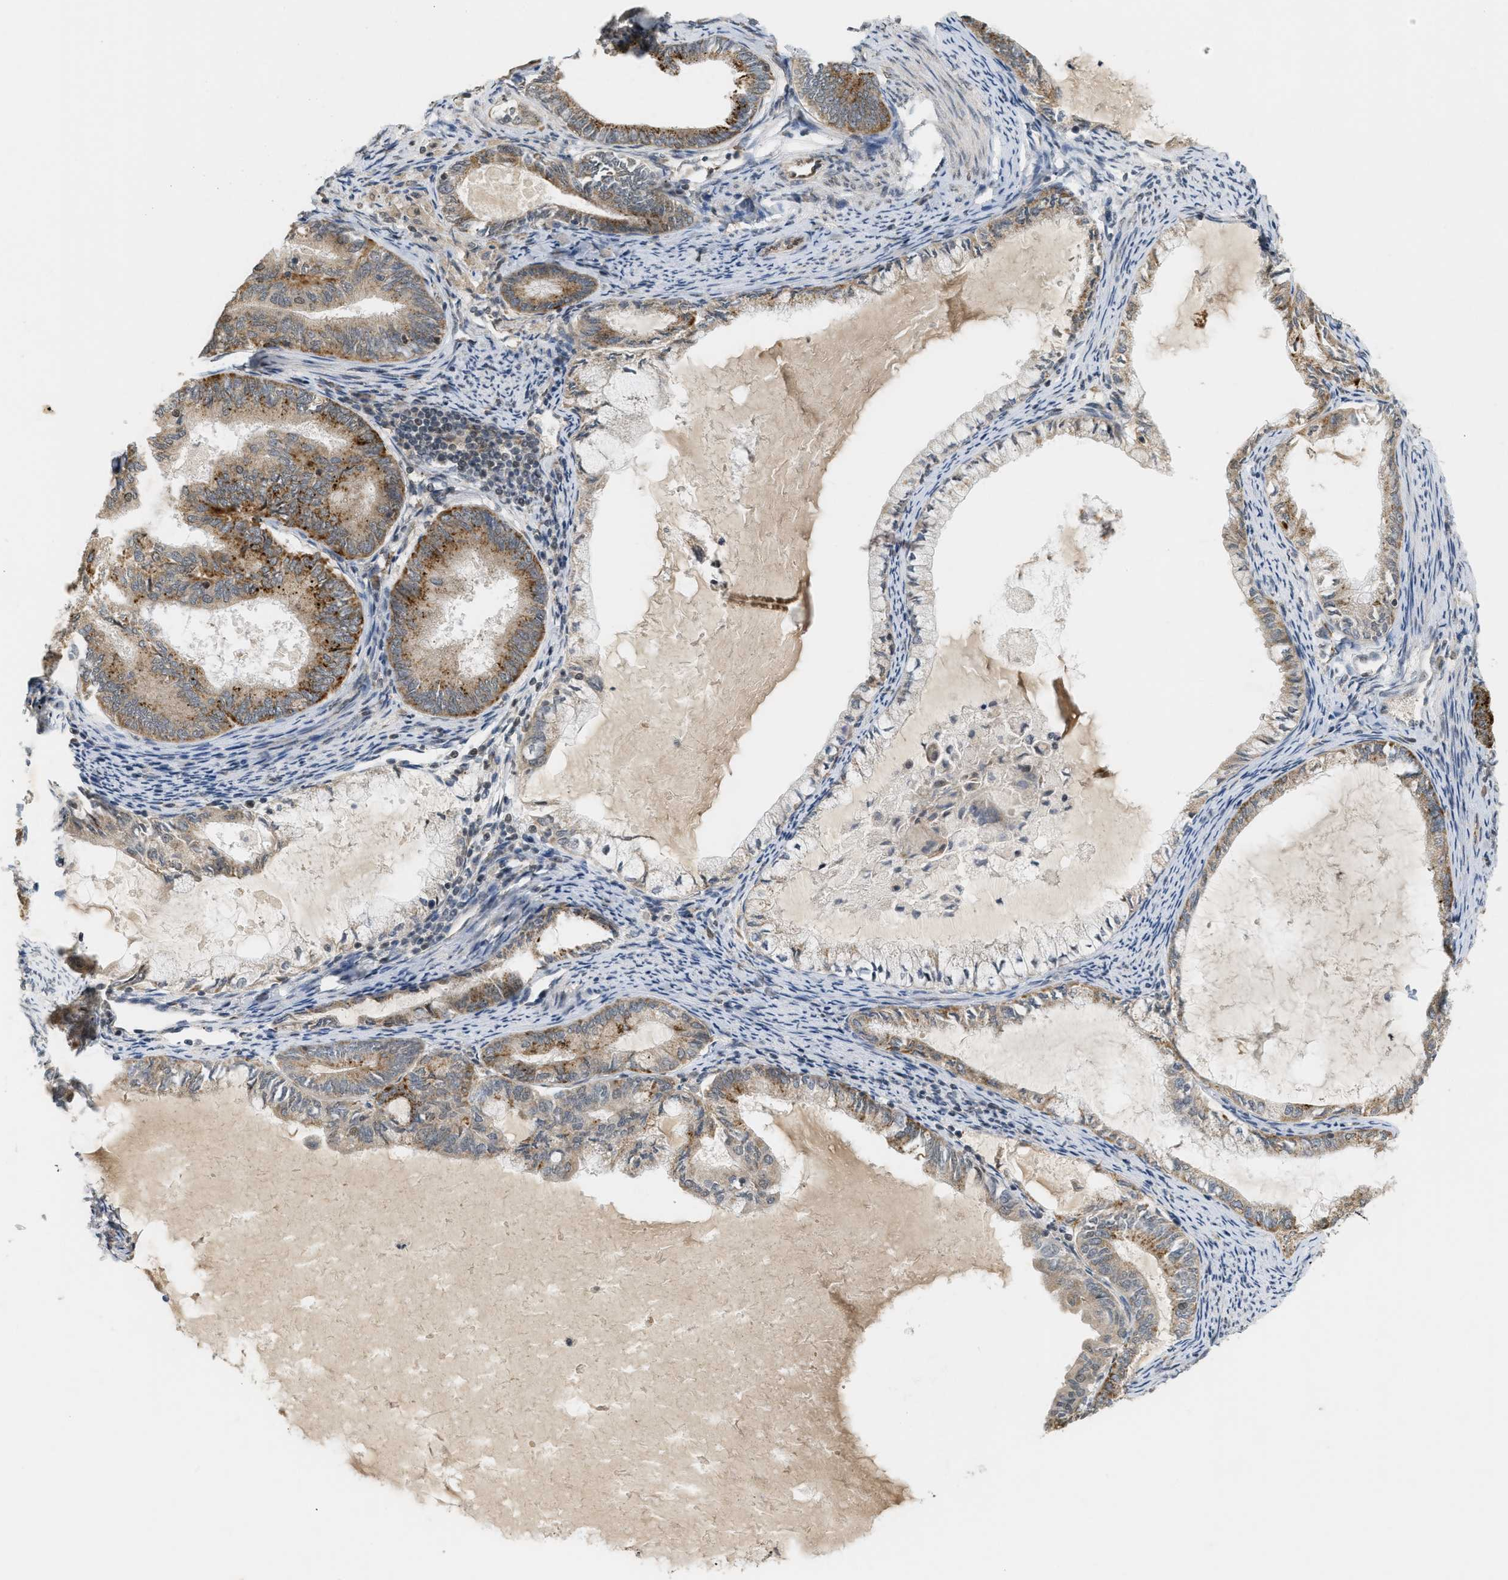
{"staining": {"intensity": "moderate", "quantity": ">75%", "location": "cytoplasmic/membranous"}, "tissue": "endometrial cancer", "cell_type": "Tumor cells", "image_type": "cancer", "snomed": [{"axis": "morphology", "description": "Adenocarcinoma, NOS"}, {"axis": "topography", "description": "Endometrium"}], "caption": "Brown immunohistochemical staining in adenocarcinoma (endometrial) reveals moderate cytoplasmic/membranous positivity in approximately >75% of tumor cells.", "gene": "PRKD1", "patient": {"sex": "female", "age": 86}}